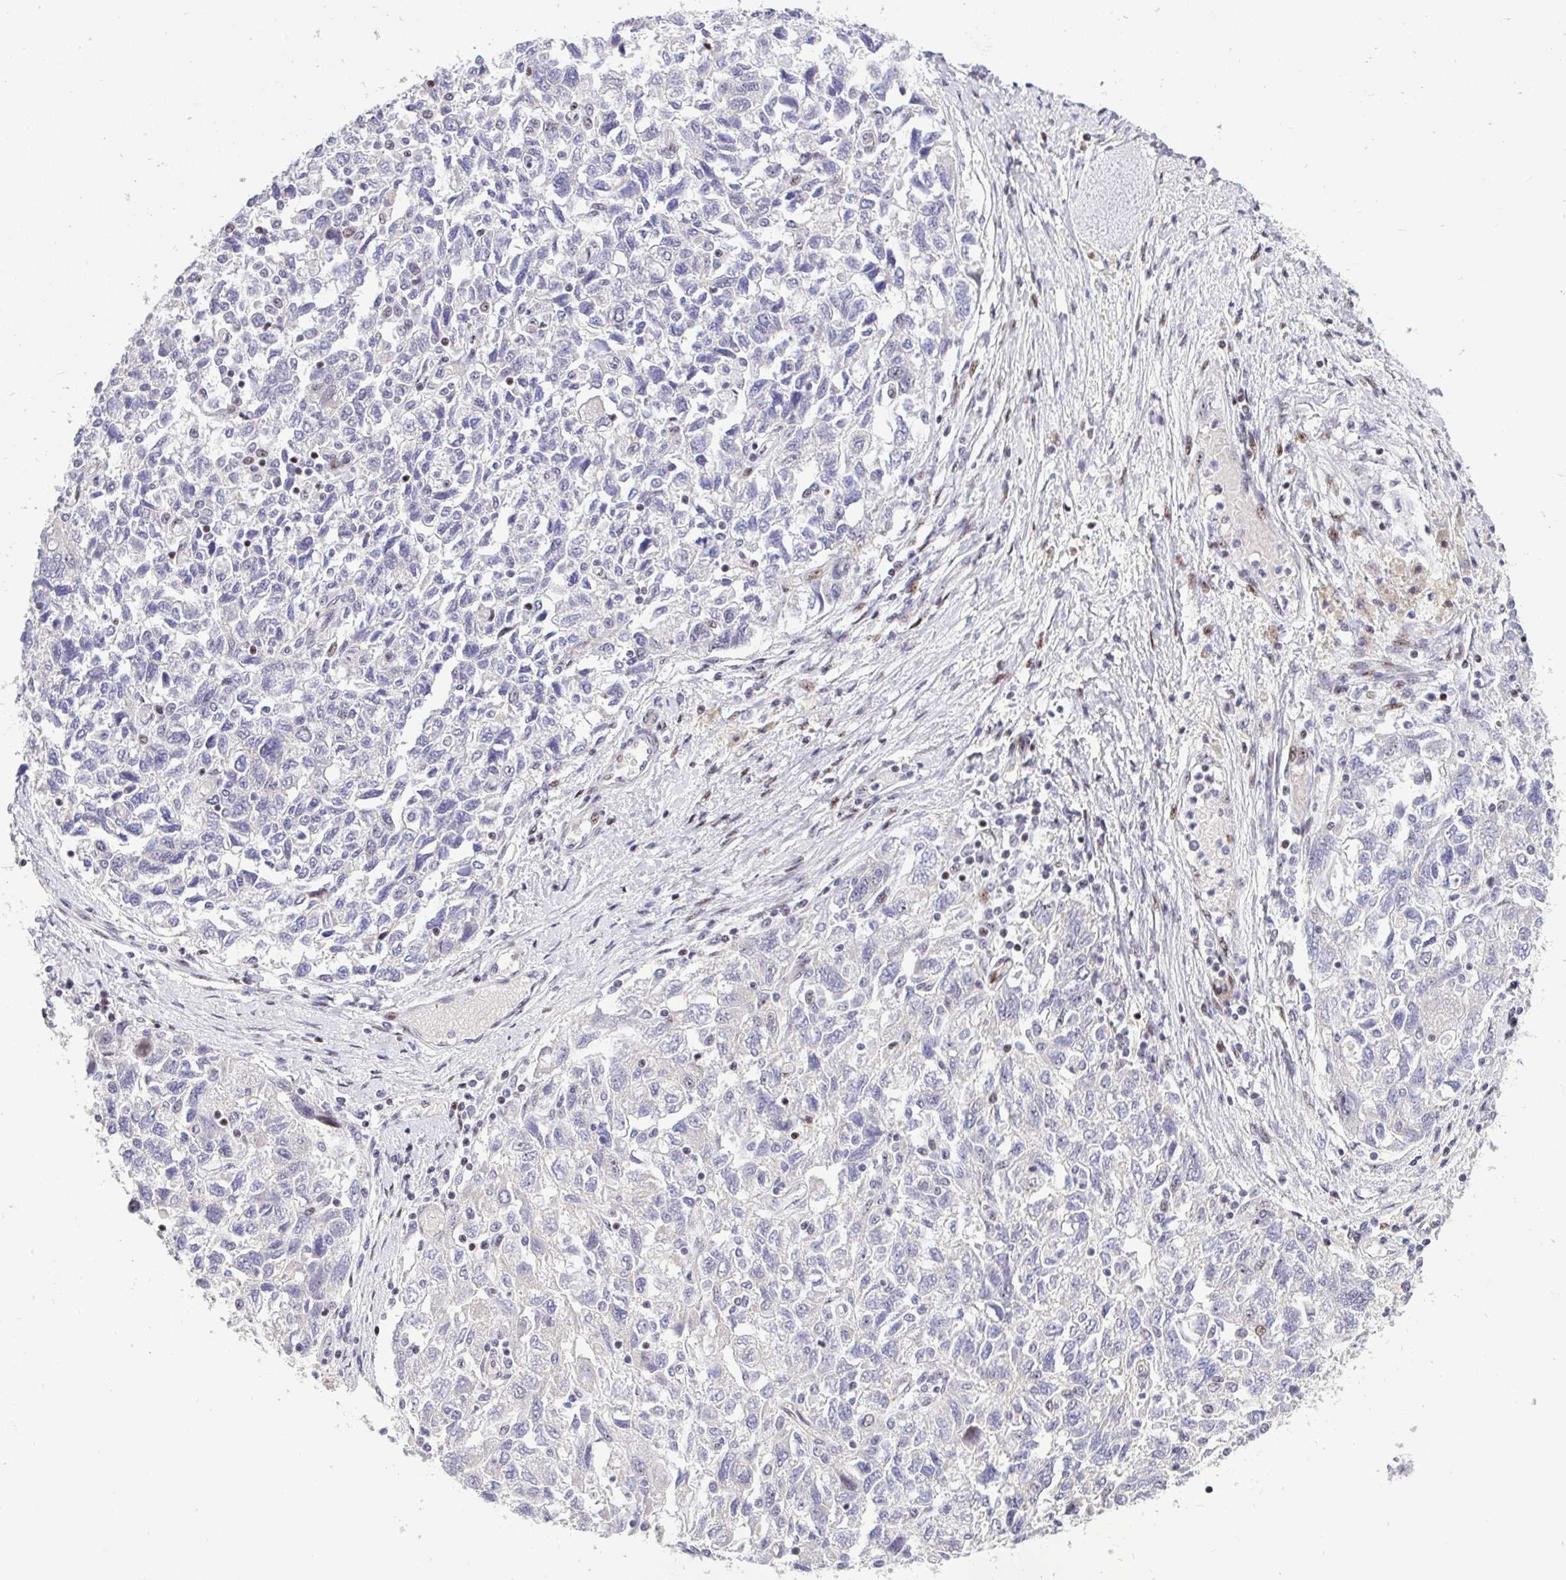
{"staining": {"intensity": "negative", "quantity": "none", "location": "none"}, "tissue": "ovarian cancer", "cell_type": "Tumor cells", "image_type": "cancer", "snomed": [{"axis": "morphology", "description": "Carcinoma, NOS"}, {"axis": "morphology", "description": "Cystadenocarcinoma, serous, NOS"}, {"axis": "topography", "description": "Ovary"}], "caption": "Serous cystadenocarcinoma (ovarian) stained for a protein using immunohistochemistry (IHC) demonstrates no staining tumor cells.", "gene": "PLPPR3", "patient": {"sex": "female", "age": 69}}